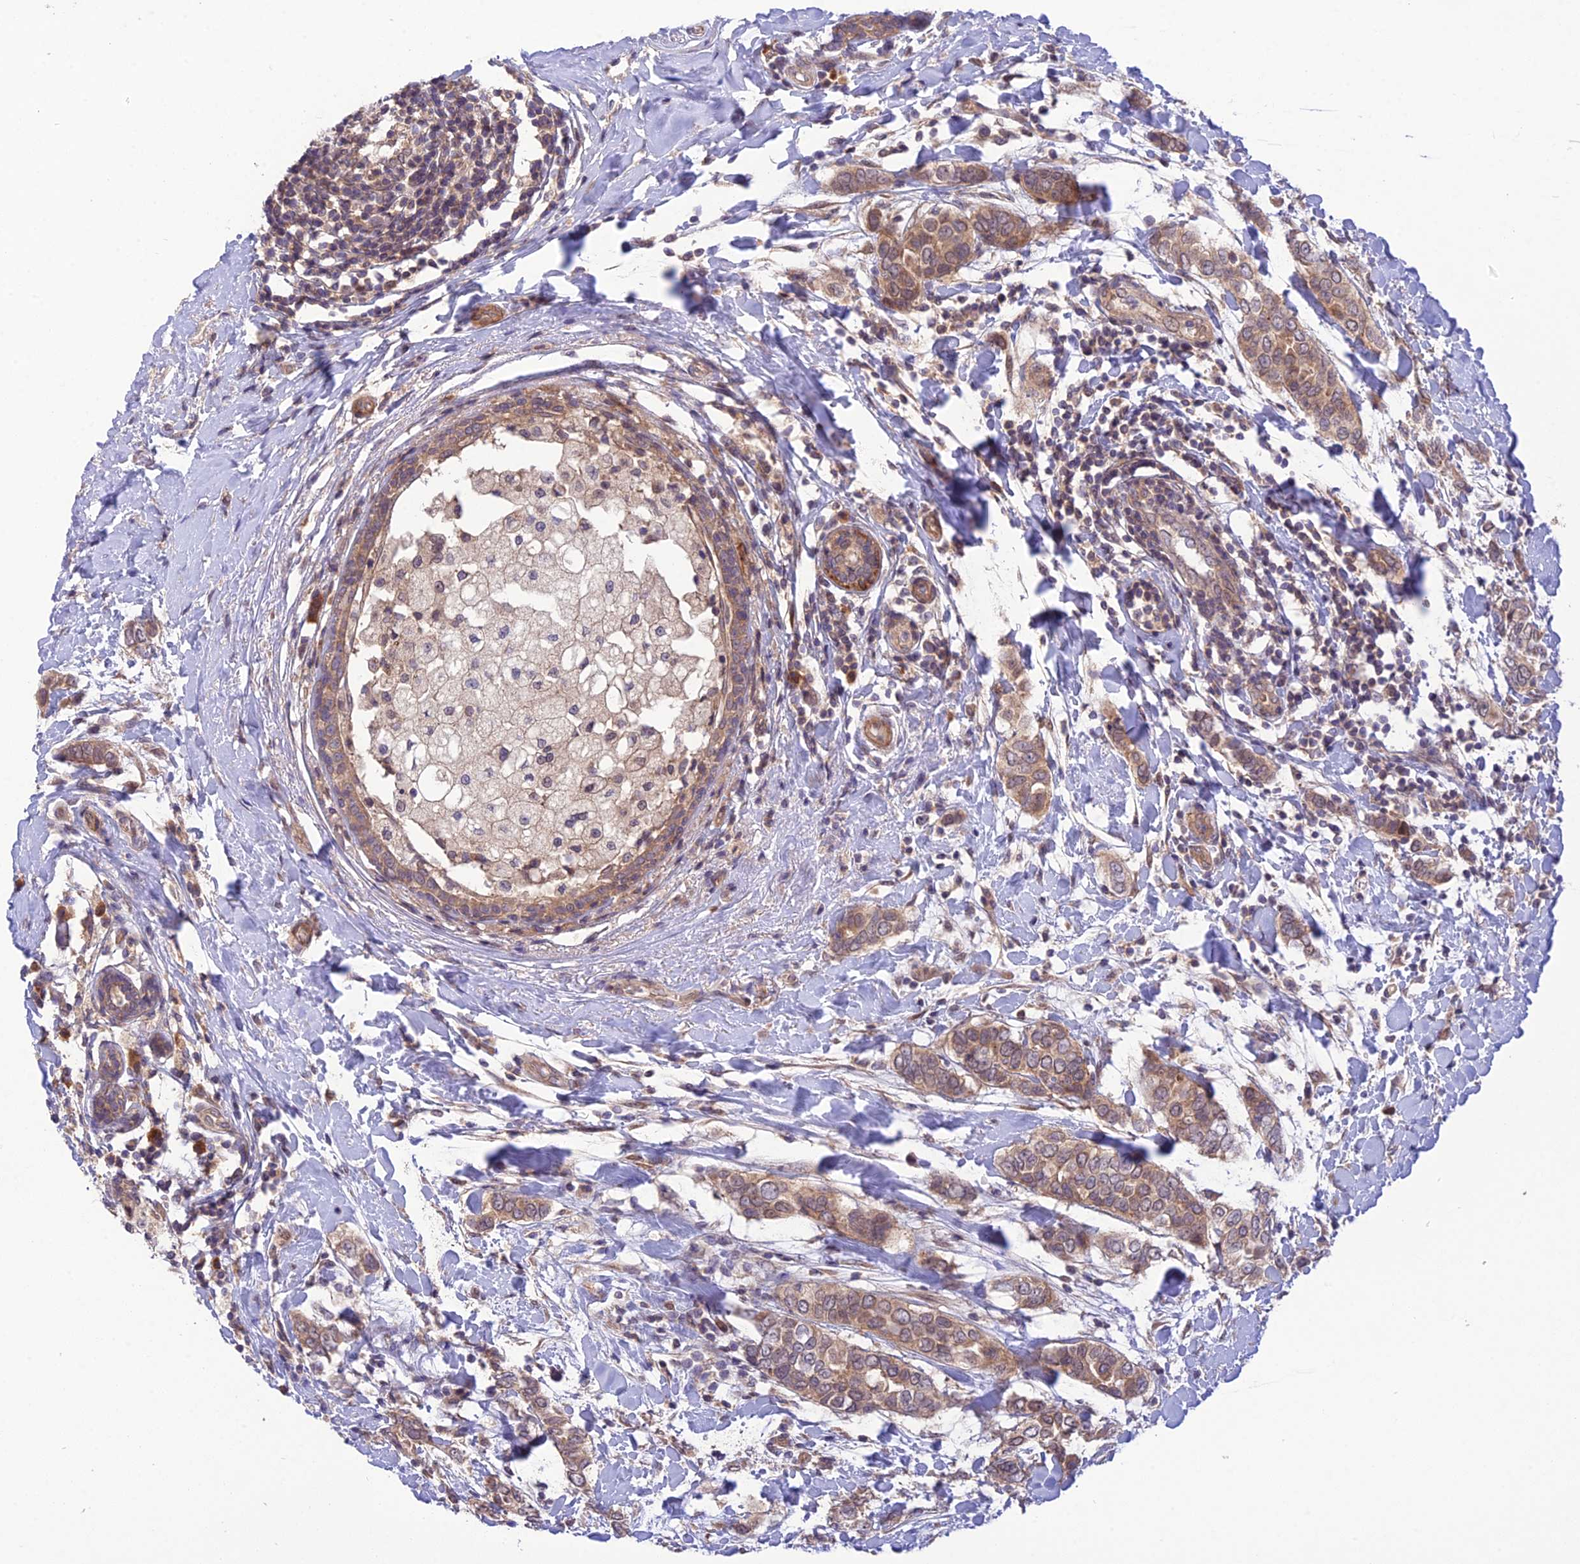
{"staining": {"intensity": "weak", "quantity": ">75%", "location": "cytoplasmic/membranous,nuclear"}, "tissue": "breast cancer", "cell_type": "Tumor cells", "image_type": "cancer", "snomed": [{"axis": "morphology", "description": "Lobular carcinoma"}, {"axis": "topography", "description": "Breast"}], "caption": "Immunohistochemistry (IHC) (DAB (3,3'-diaminobenzidine)) staining of human breast cancer (lobular carcinoma) reveals weak cytoplasmic/membranous and nuclear protein staining in approximately >75% of tumor cells. Nuclei are stained in blue.", "gene": "UROS", "patient": {"sex": "female", "age": 51}}